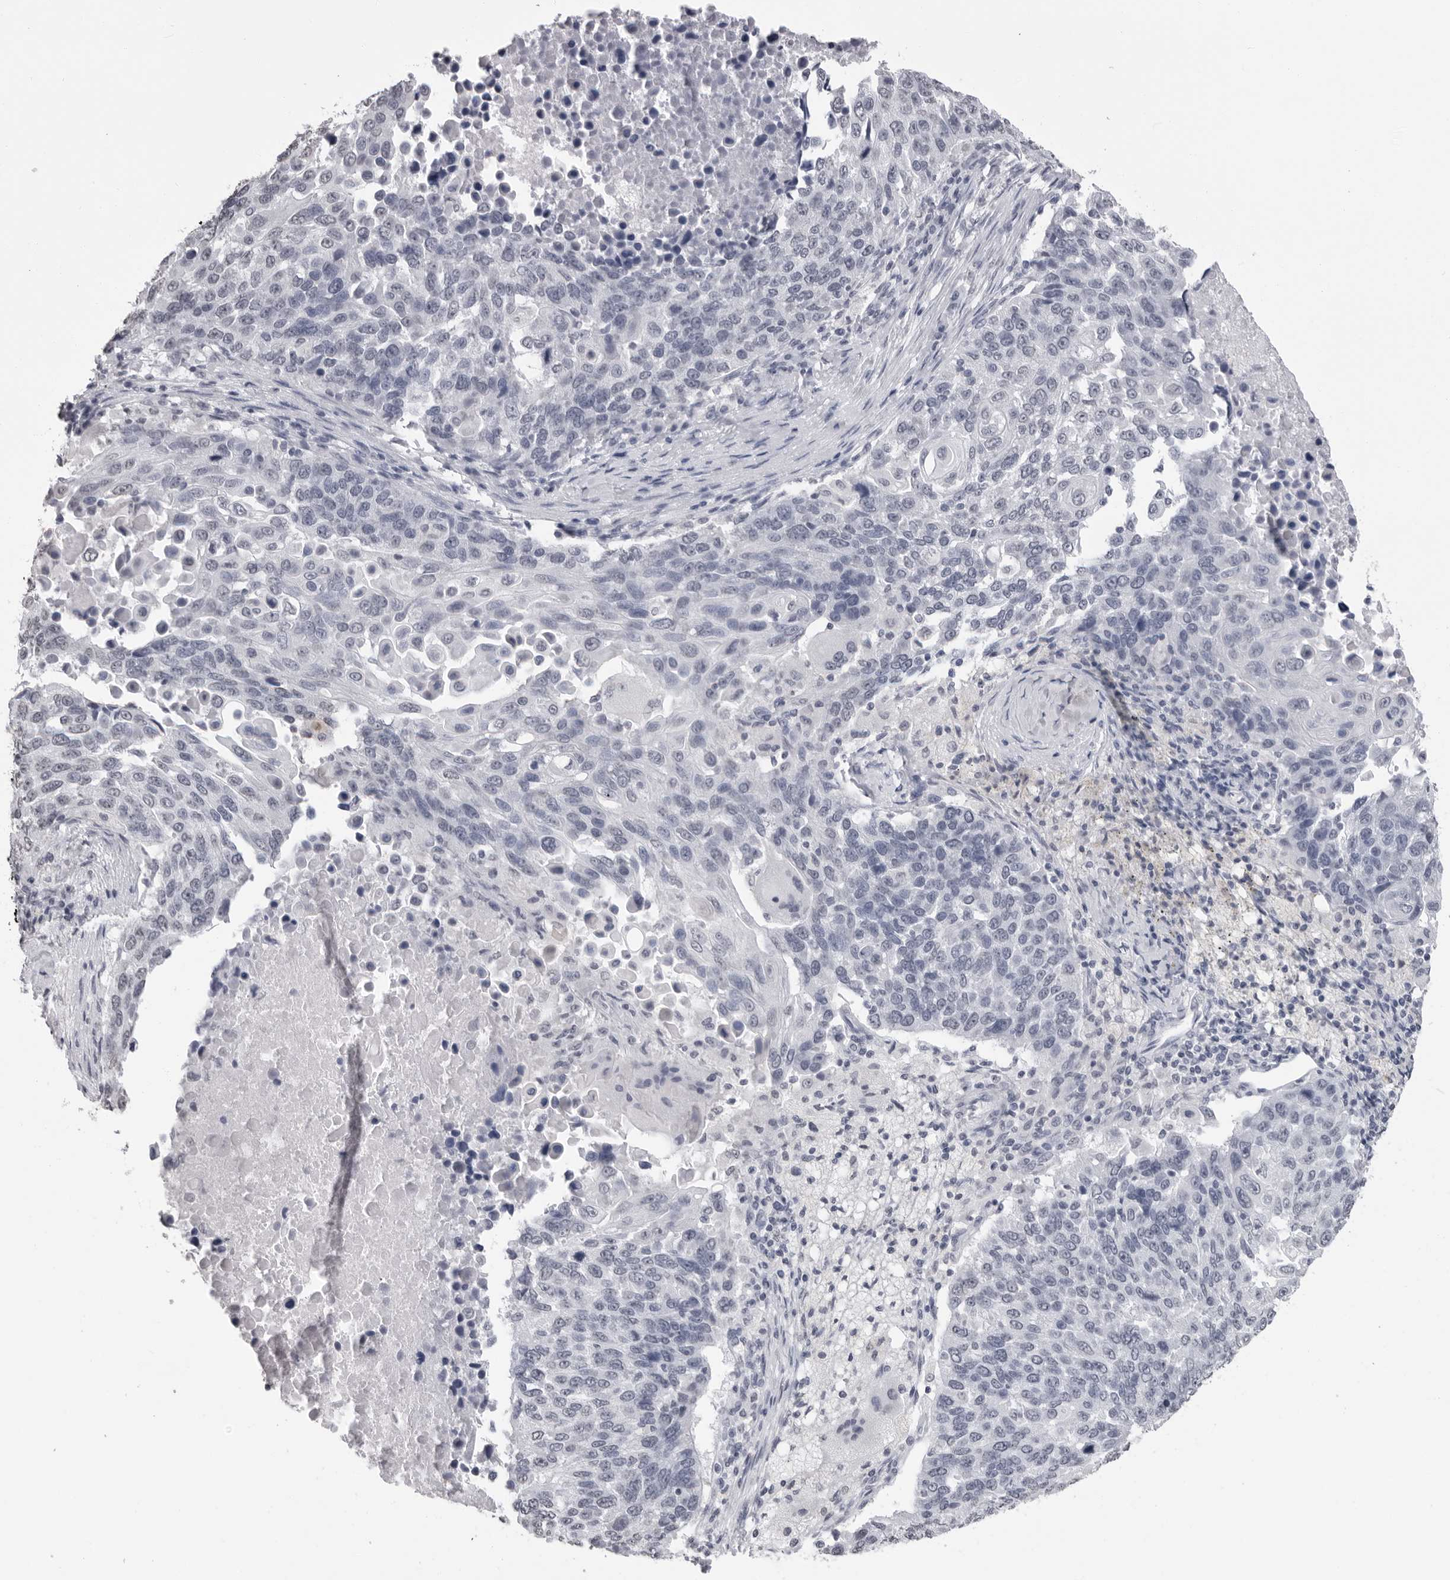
{"staining": {"intensity": "negative", "quantity": "none", "location": "none"}, "tissue": "lung cancer", "cell_type": "Tumor cells", "image_type": "cancer", "snomed": [{"axis": "morphology", "description": "Squamous cell carcinoma, NOS"}, {"axis": "topography", "description": "Lung"}], "caption": "Image shows no protein staining in tumor cells of lung cancer tissue.", "gene": "HEPACAM", "patient": {"sex": "male", "age": 66}}